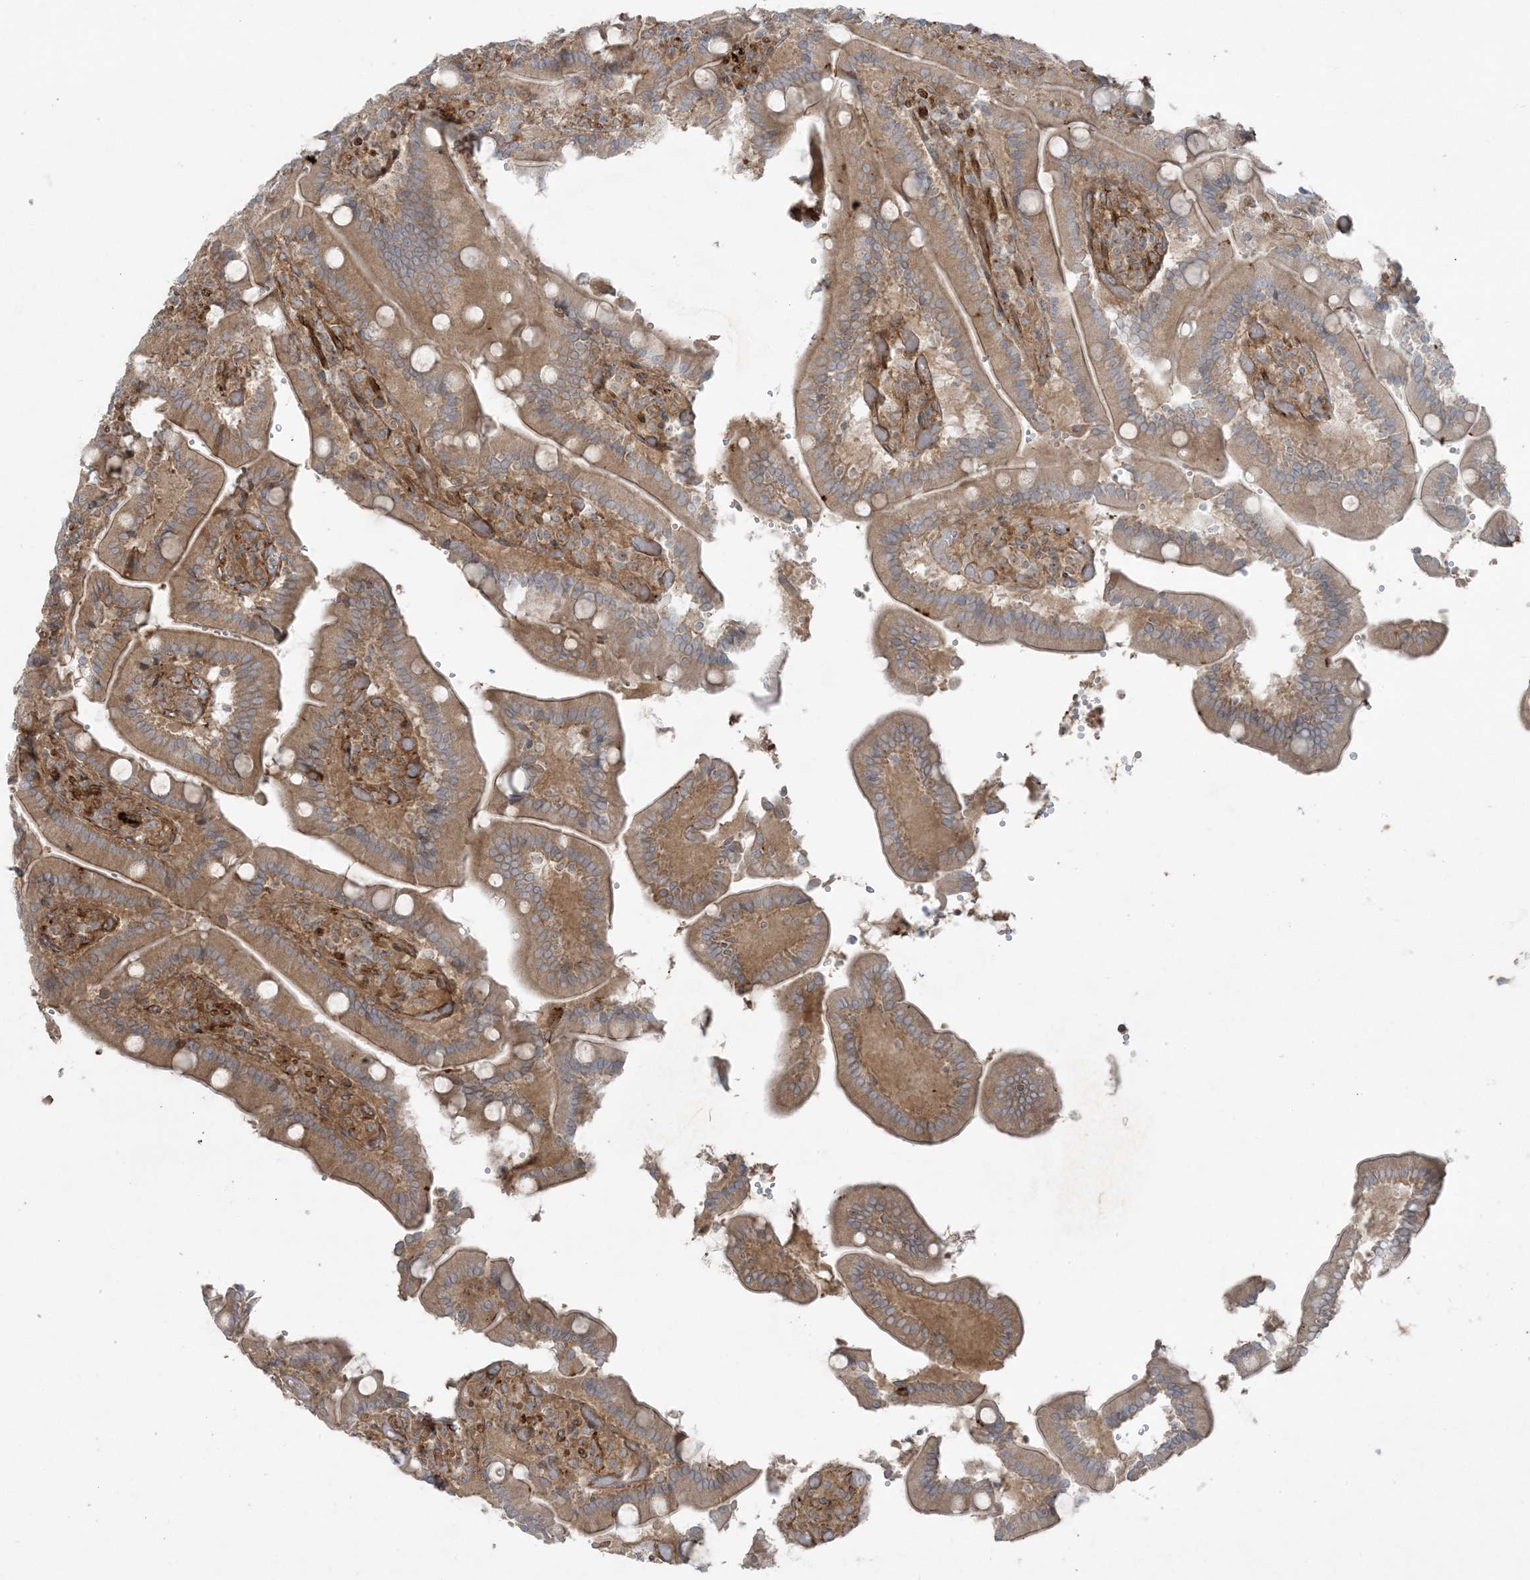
{"staining": {"intensity": "moderate", "quantity": ">75%", "location": "cytoplasmic/membranous"}, "tissue": "duodenum", "cell_type": "Glandular cells", "image_type": "normal", "snomed": [{"axis": "morphology", "description": "Normal tissue, NOS"}, {"axis": "topography", "description": "Duodenum"}], "caption": "This image demonstrates immunohistochemistry (IHC) staining of benign duodenum, with medium moderate cytoplasmic/membranous staining in about >75% of glandular cells.", "gene": "PIK3R4", "patient": {"sex": "female", "age": 62}}